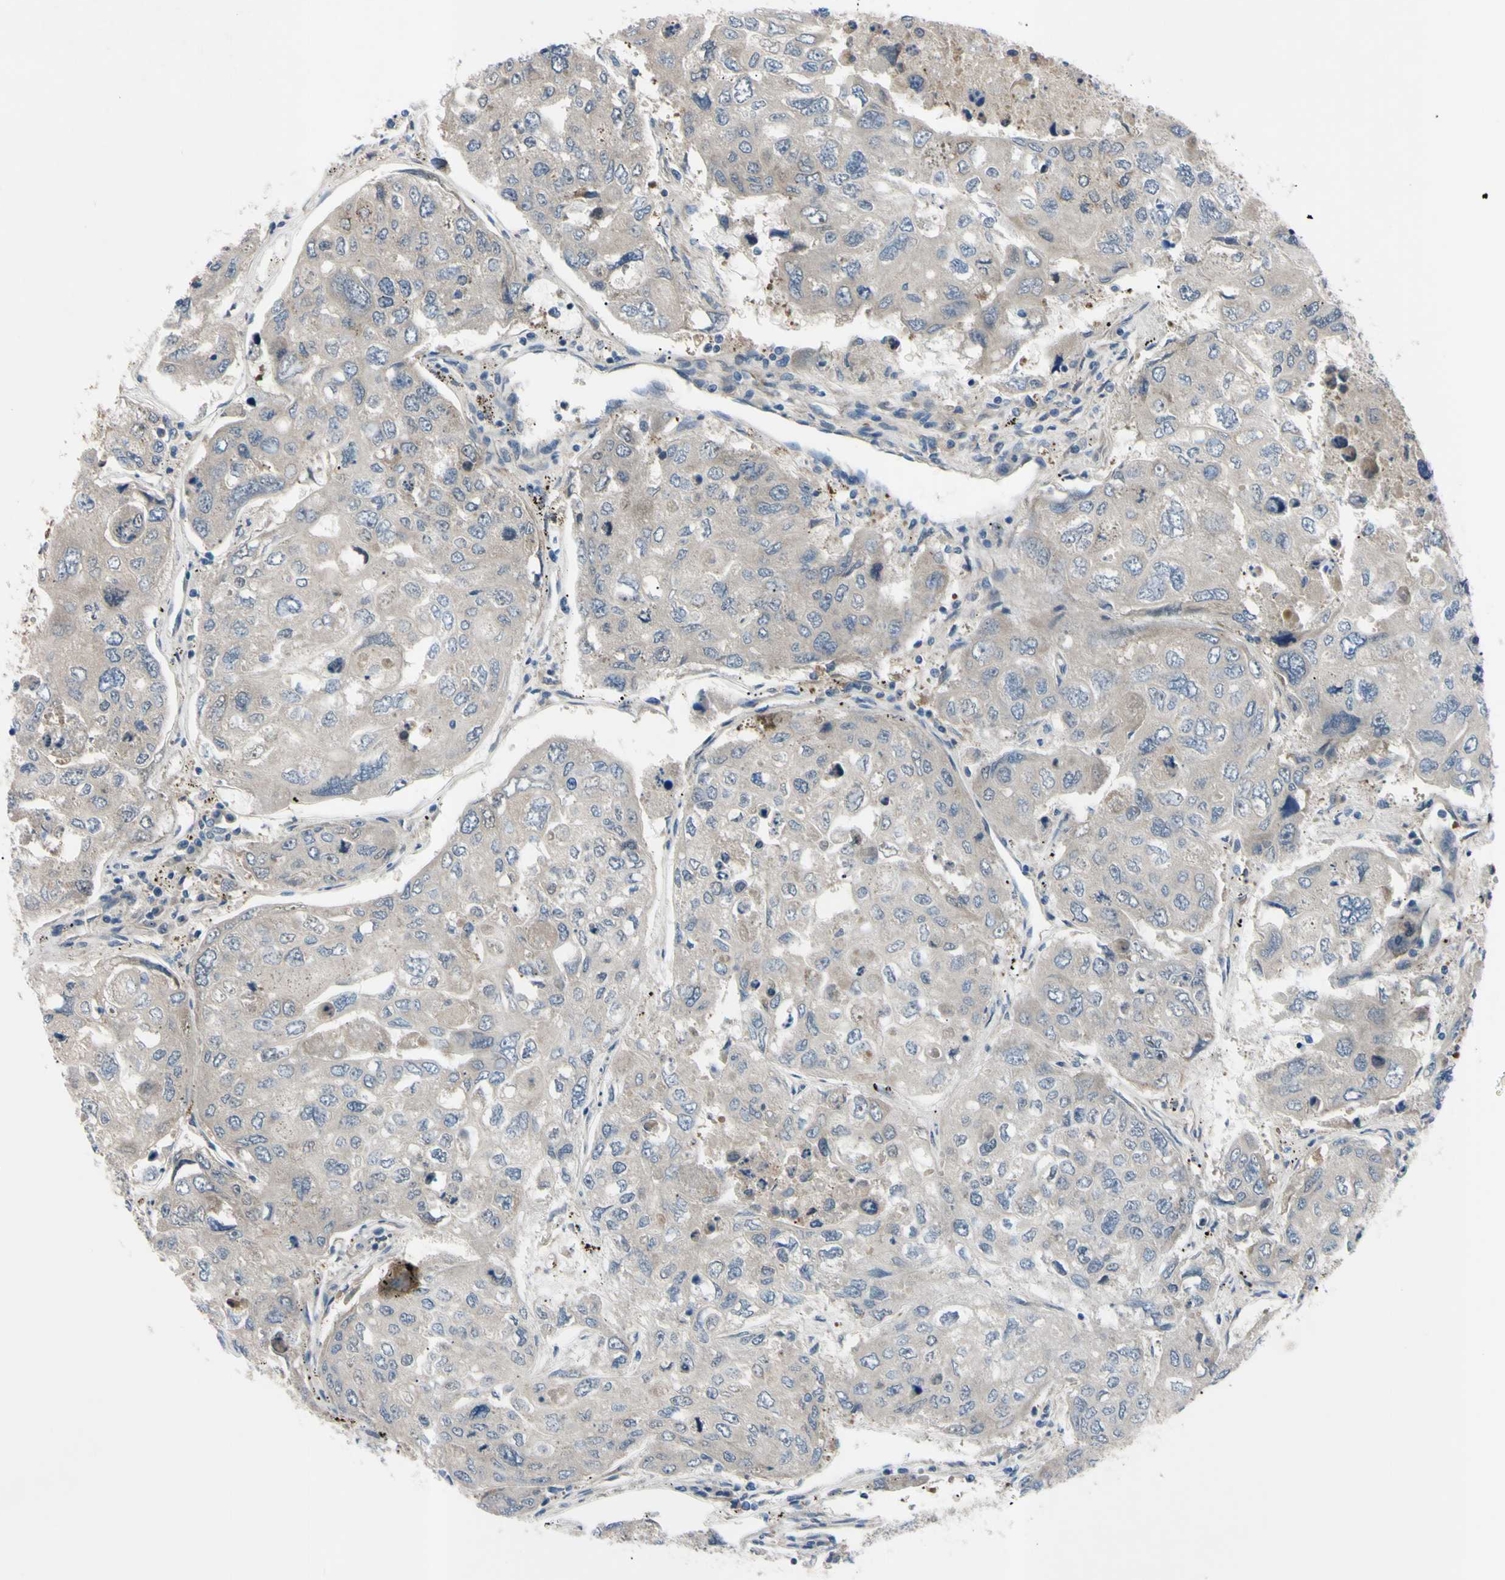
{"staining": {"intensity": "negative", "quantity": "none", "location": "none"}, "tissue": "urothelial cancer", "cell_type": "Tumor cells", "image_type": "cancer", "snomed": [{"axis": "morphology", "description": "Urothelial carcinoma, High grade"}, {"axis": "topography", "description": "Lymph node"}, {"axis": "topography", "description": "Urinary bladder"}], "caption": "IHC photomicrograph of neoplastic tissue: human urothelial carcinoma (high-grade) stained with DAB (3,3'-diaminobenzidine) reveals no significant protein staining in tumor cells.", "gene": "SVIL", "patient": {"sex": "male", "age": 51}}